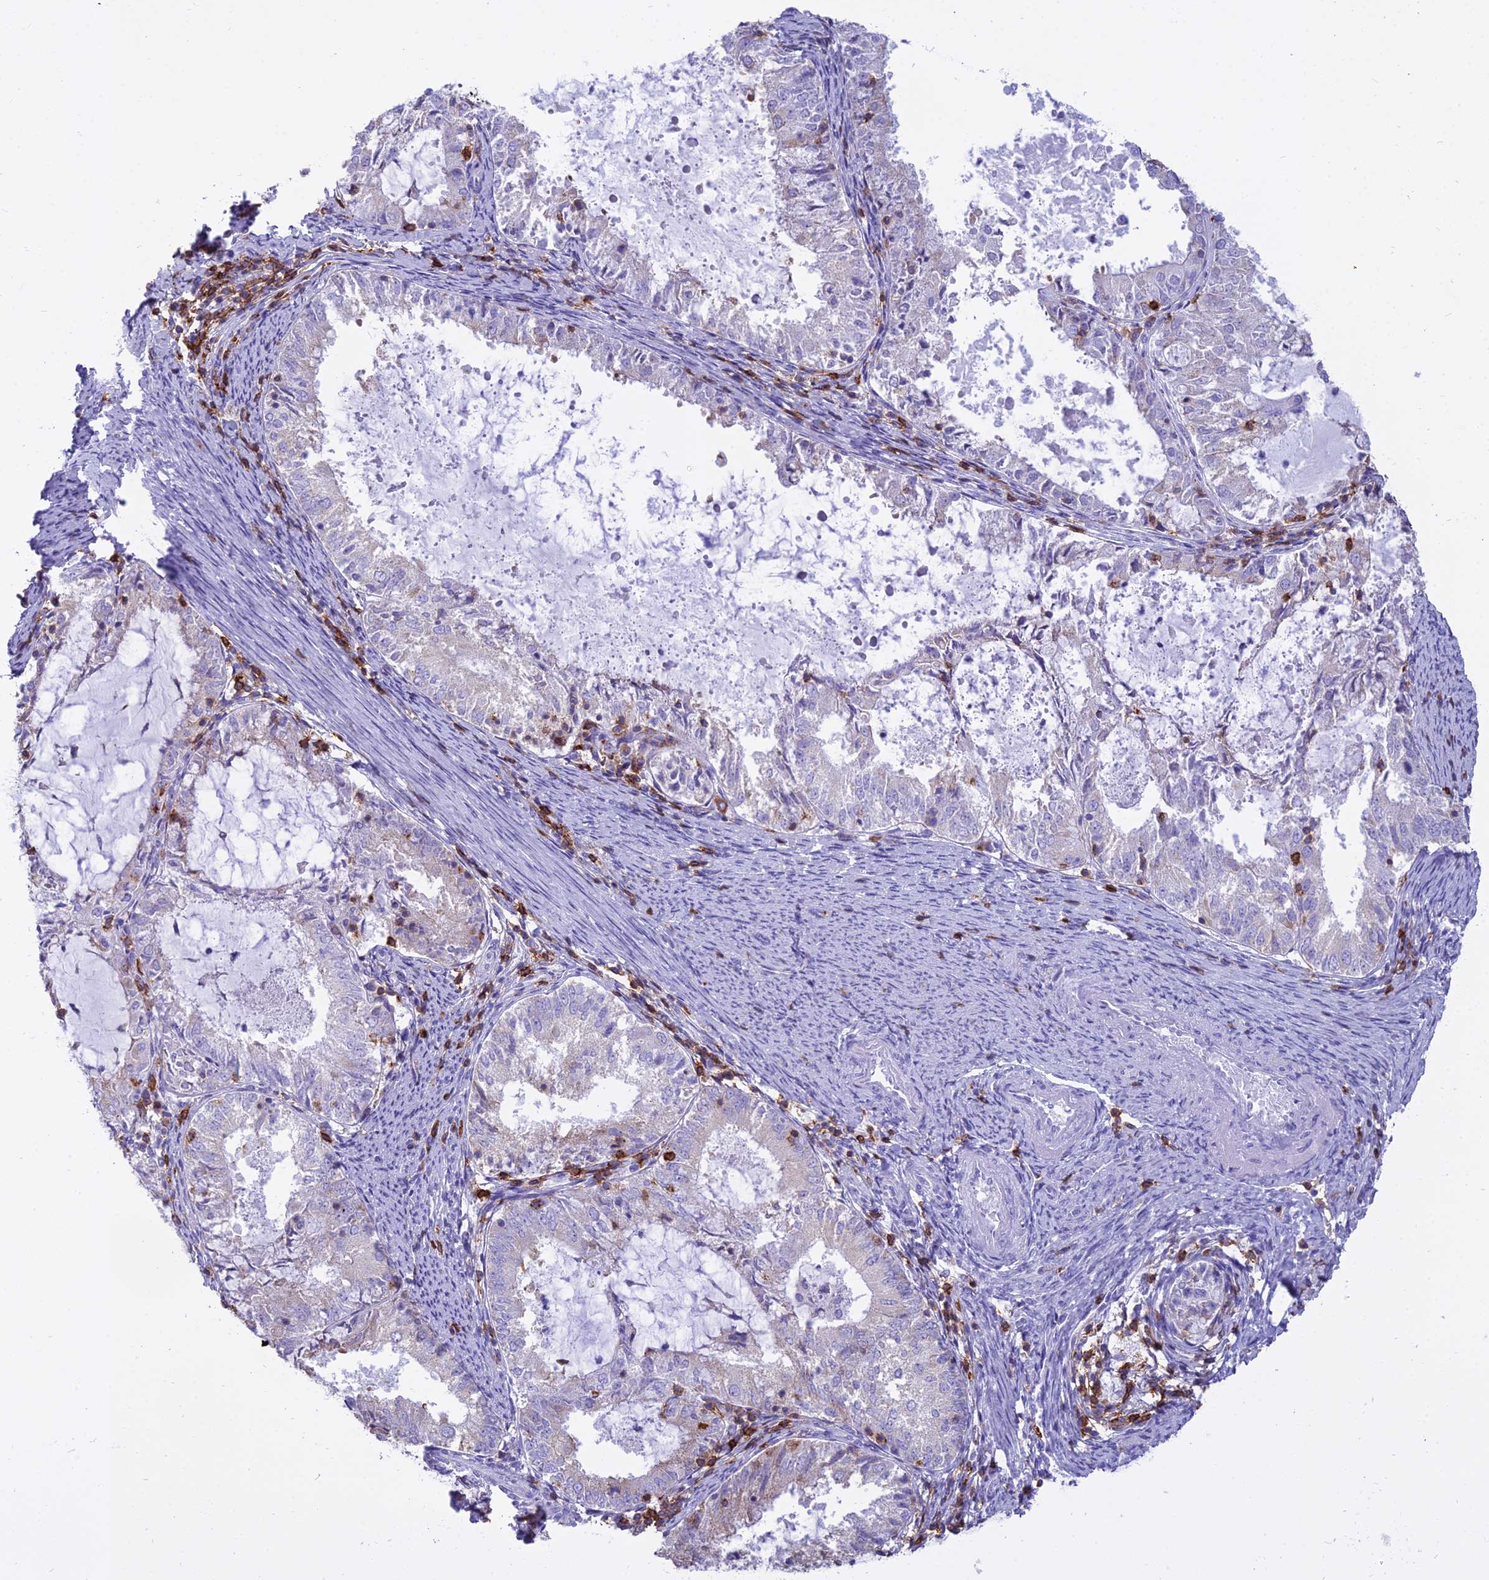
{"staining": {"intensity": "negative", "quantity": "none", "location": "none"}, "tissue": "endometrial cancer", "cell_type": "Tumor cells", "image_type": "cancer", "snomed": [{"axis": "morphology", "description": "Adenocarcinoma, NOS"}, {"axis": "topography", "description": "Endometrium"}], "caption": "Immunohistochemistry (IHC) of human endometrial cancer shows no positivity in tumor cells.", "gene": "CD5", "patient": {"sex": "female", "age": 57}}